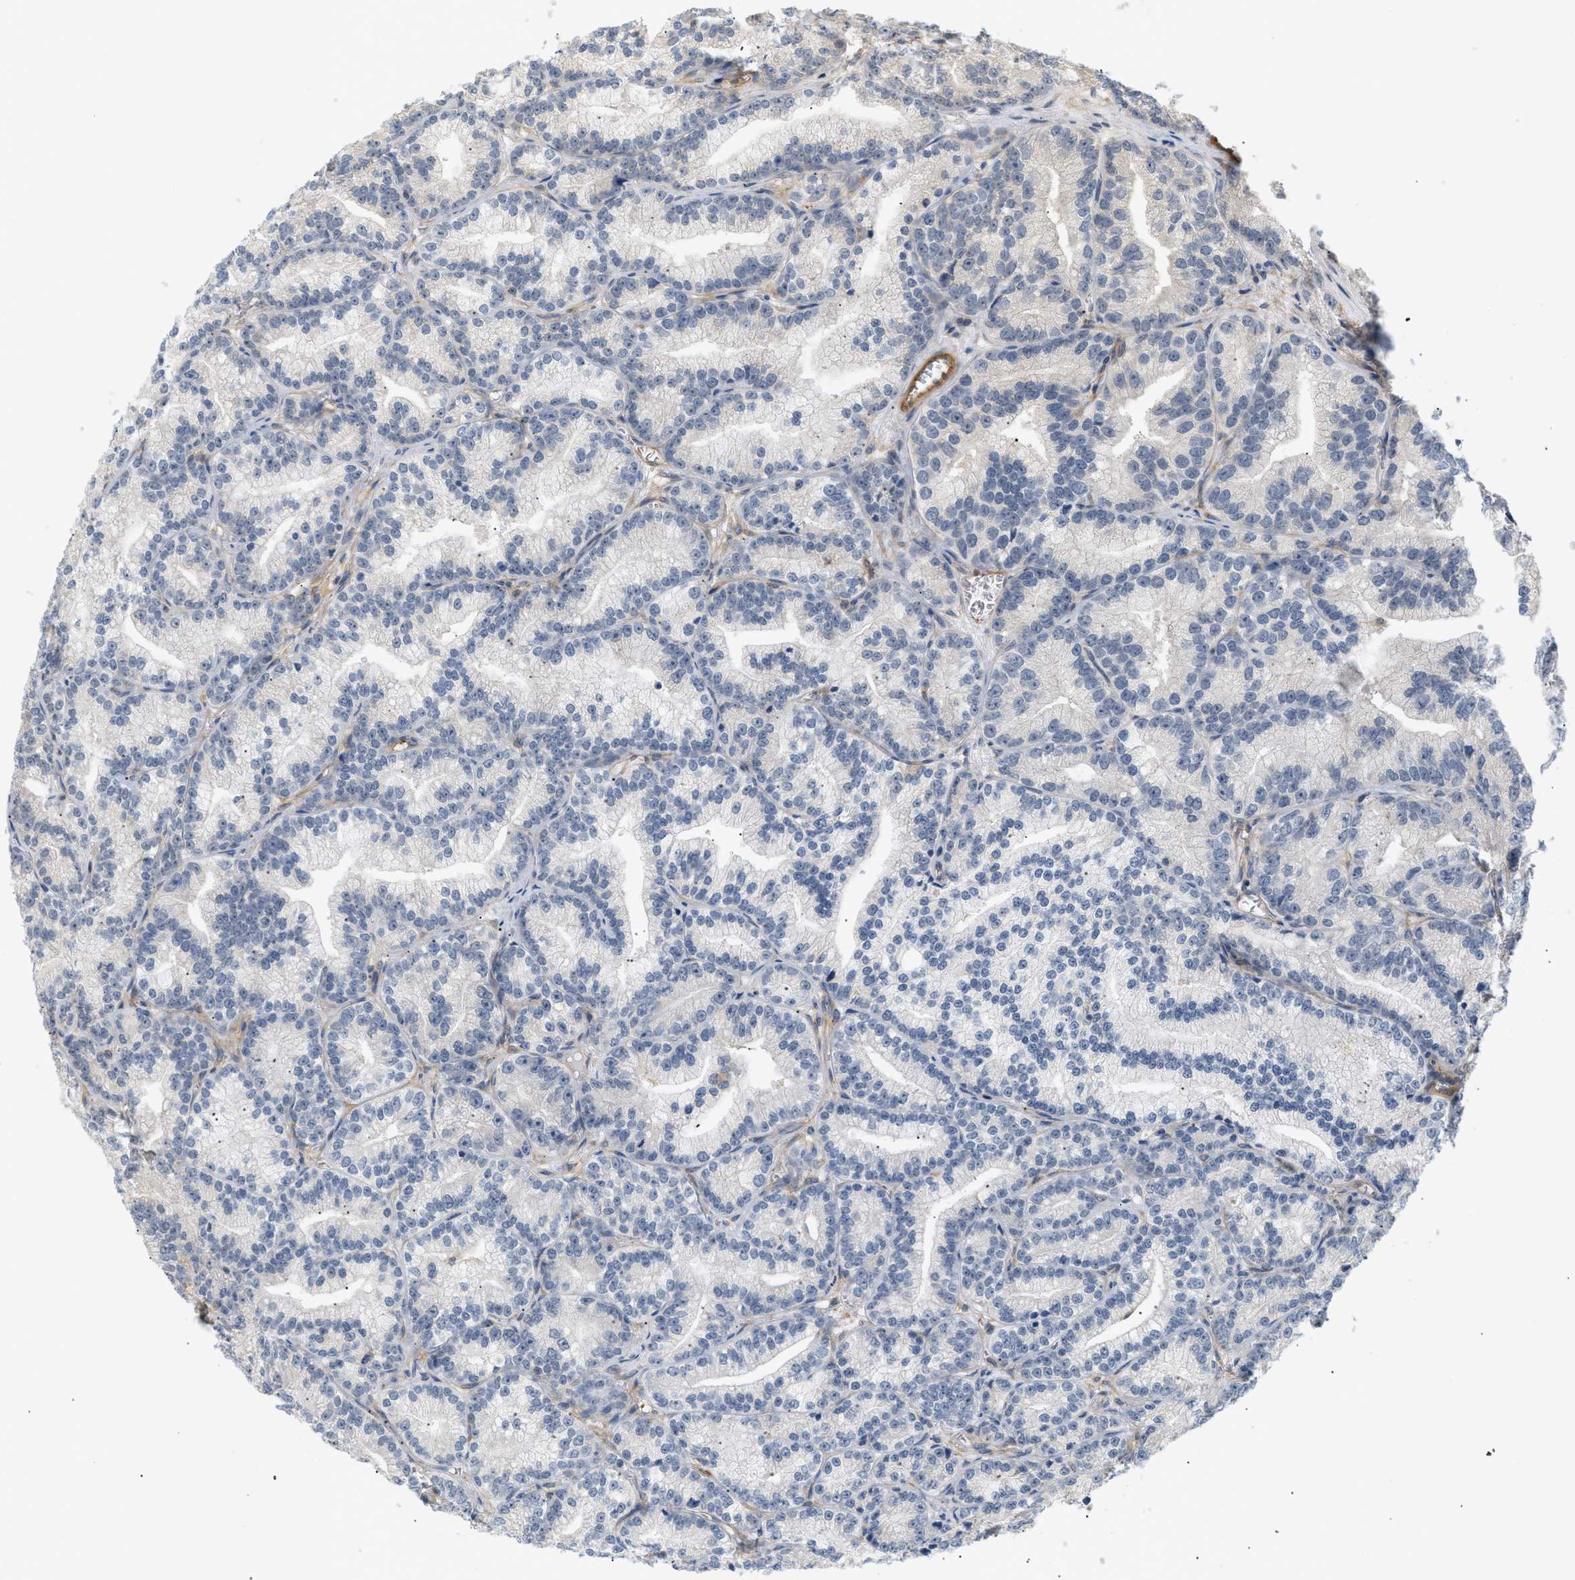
{"staining": {"intensity": "negative", "quantity": "none", "location": "none"}, "tissue": "prostate cancer", "cell_type": "Tumor cells", "image_type": "cancer", "snomed": [{"axis": "morphology", "description": "Adenocarcinoma, Low grade"}, {"axis": "topography", "description": "Prostate"}], "caption": "A histopathology image of low-grade adenocarcinoma (prostate) stained for a protein demonstrates no brown staining in tumor cells. (DAB (3,3'-diaminobenzidine) IHC, high magnification).", "gene": "CORO2B", "patient": {"sex": "male", "age": 89}}